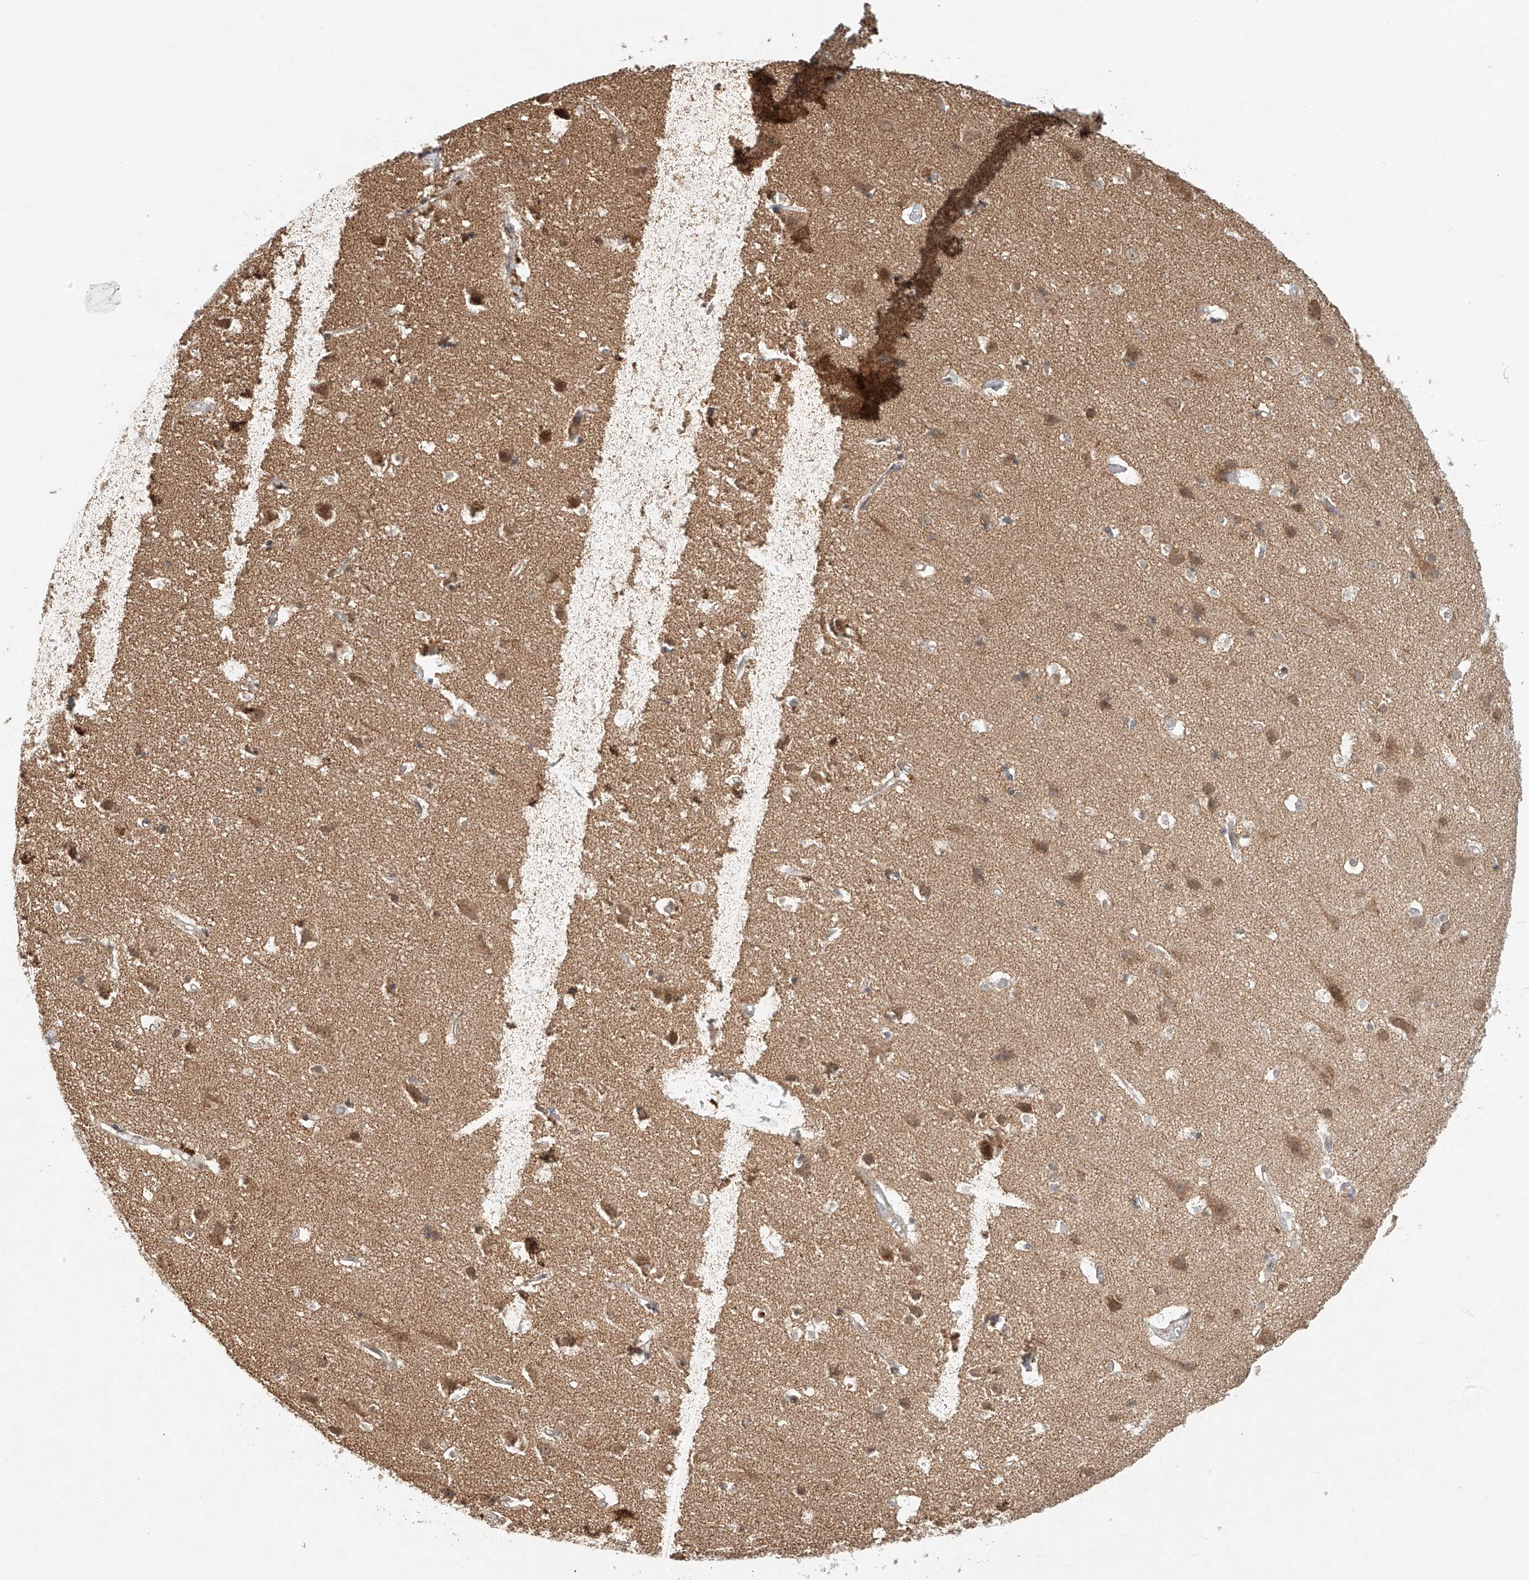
{"staining": {"intensity": "negative", "quantity": "none", "location": "none"}, "tissue": "cerebral cortex", "cell_type": "Endothelial cells", "image_type": "normal", "snomed": [{"axis": "morphology", "description": "Normal tissue, NOS"}, {"axis": "topography", "description": "Cerebral cortex"}], "caption": "Image shows no protein staining in endothelial cells of benign cerebral cortex. (DAB (3,3'-diaminobenzidine) immunohistochemistry (IHC) with hematoxylin counter stain).", "gene": "SYTL3", "patient": {"sex": "male", "age": 54}}